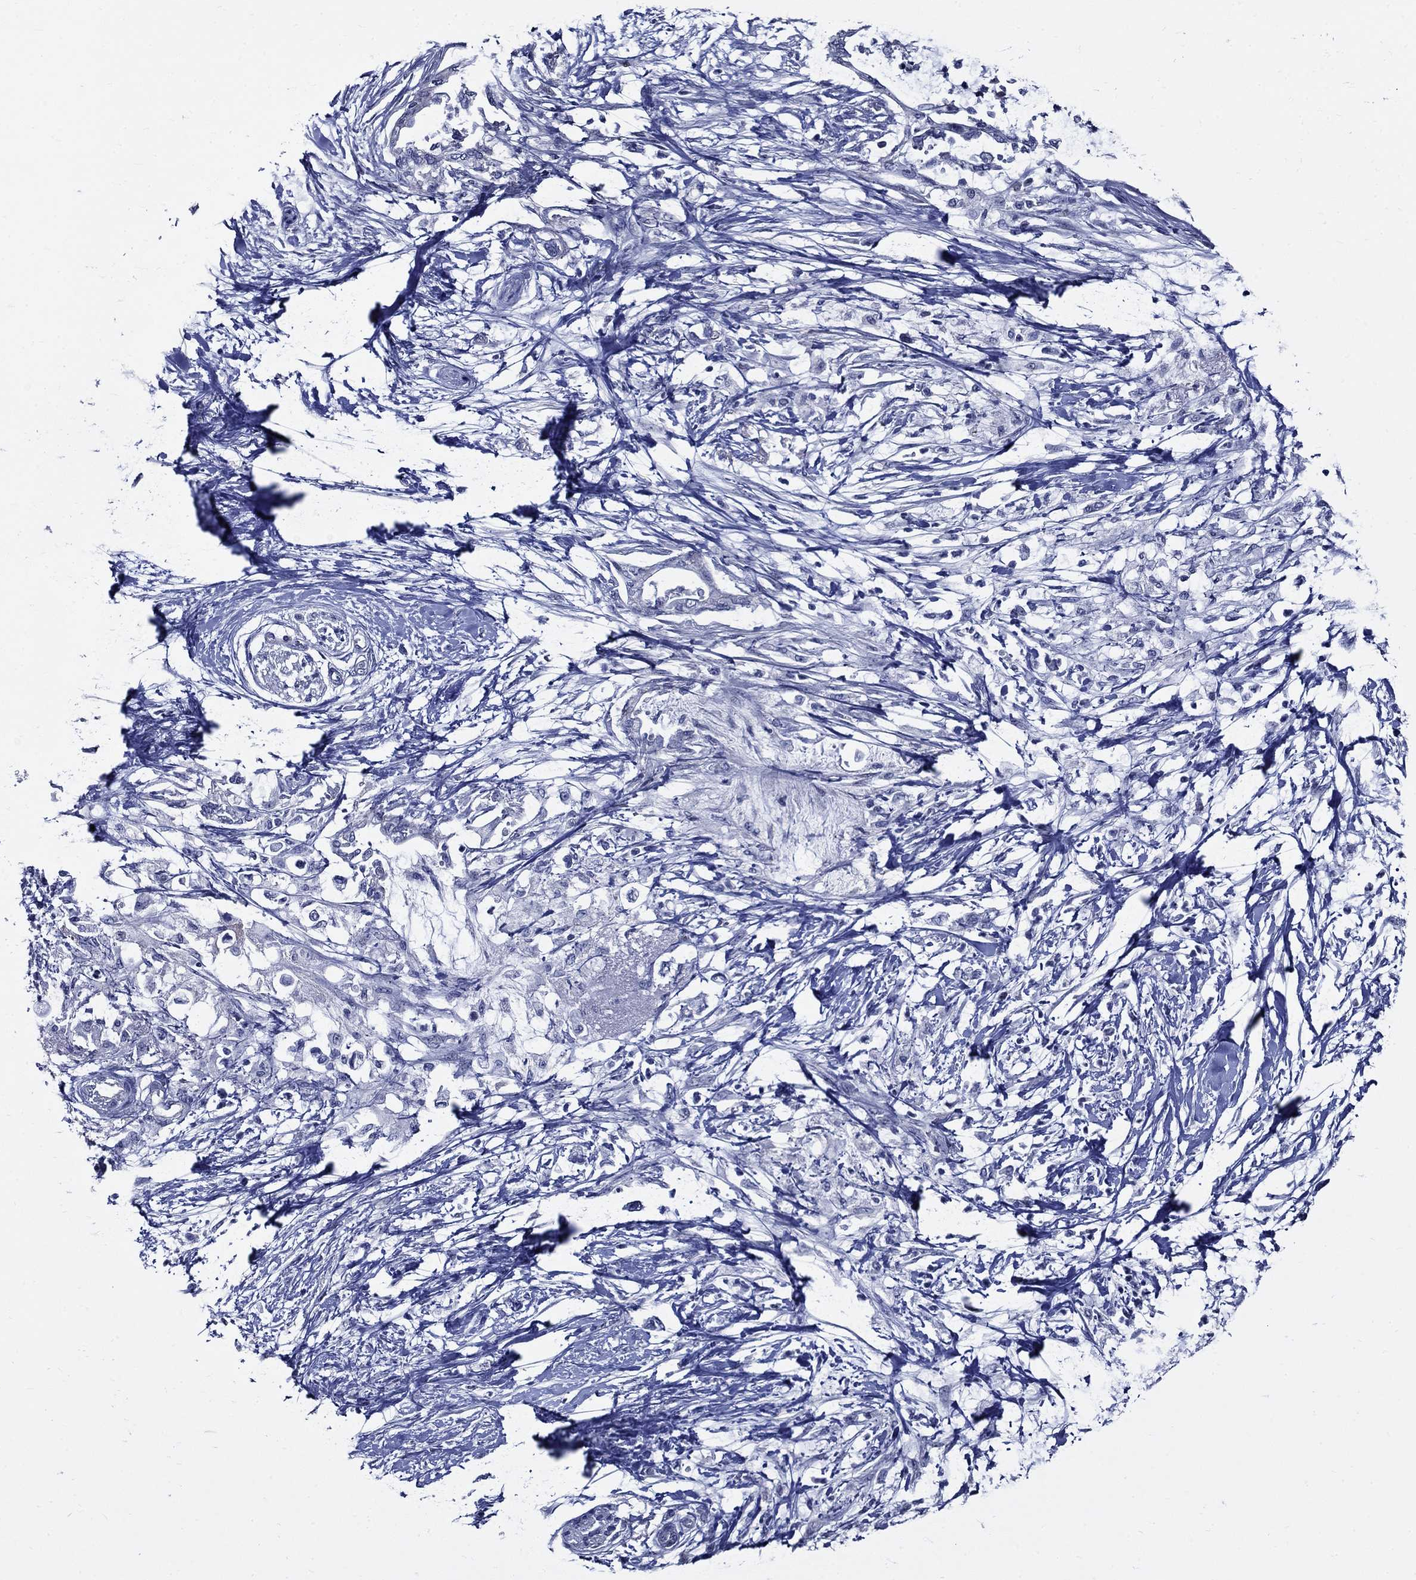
{"staining": {"intensity": "negative", "quantity": "none", "location": "none"}, "tissue": "pancreatic cancer", "cell_type": "Tumor cells", "image_type": "cancer", "snomed": [{"axis": "morphology", "description": "Normal tissue, NOS"}, {"axis": "morphology", "description": "Adenocarcinoma, NOS"}, {"axis": "topography", "description": "Pancreas"}, {"axis": "topography", "description": "Duodenum"}], "caption": "This photomicrograph is of pancreatic cancer (adenocarcinoma) stained with IHC to label a protein in brown with the nuclei are counter-stained blue. There is no staining in tumor cells.", "gene": "GUCA1A", "patient": {"sex": "female", "age": 60}}